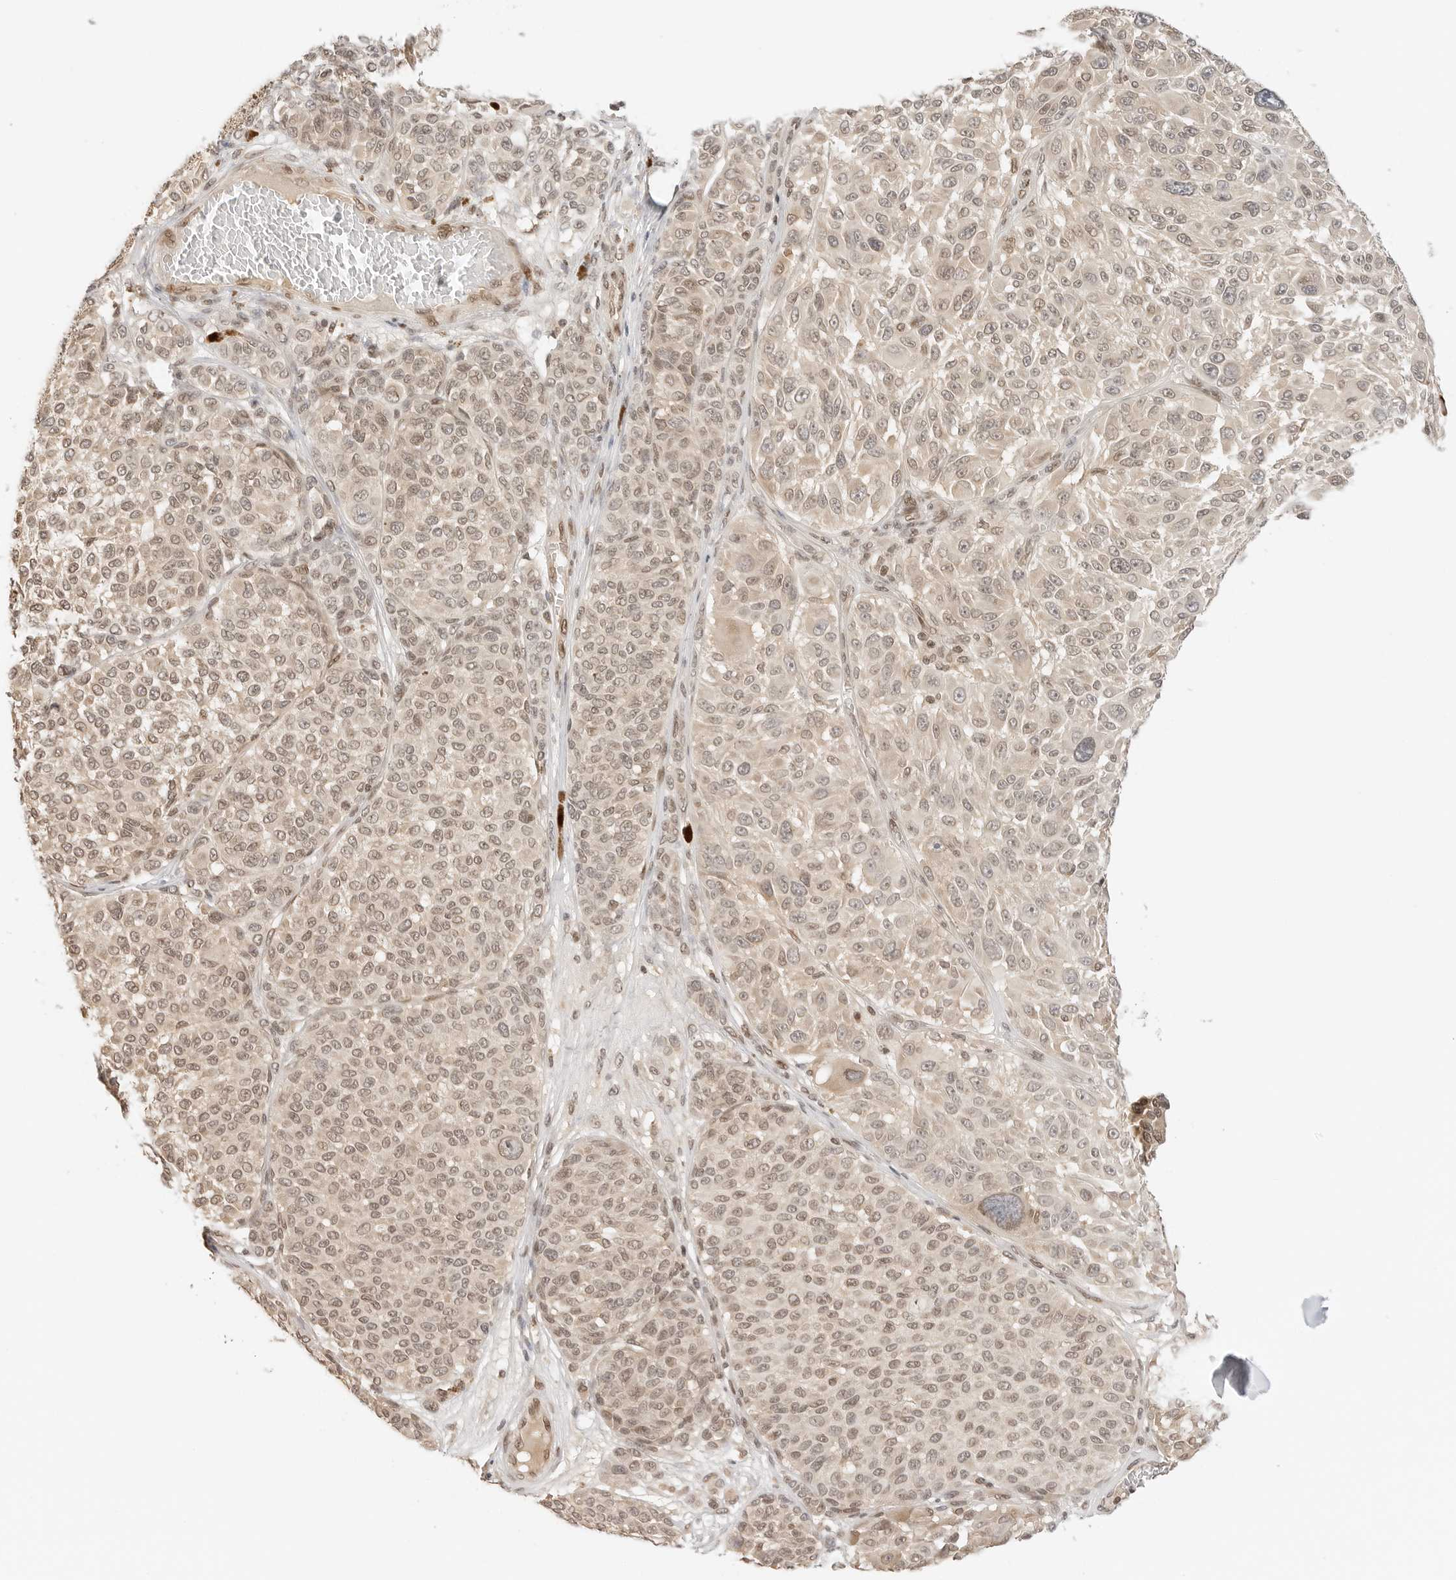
{"staining": {"intensity": "weak", "quantity": ">75%", "location": "cytoplasmic/membranous,nuclear"}, "tissue": "melanoma", "cell_type": "Tumor cells", "image_type": "cancer", "snomed": [{"axis": "morphology", "description": "Malignant melanoma, NOS"}, {"axis": "topography", "description": "Skin"}], "caption": "The photomicrograph shows staining of melanoma, revealing weak cytoplasmic/membranous and nuclear protein positivity (brown color) within tumor cells.", "gene": "POLH", "patient": {"sex": "male", "age": 83}}